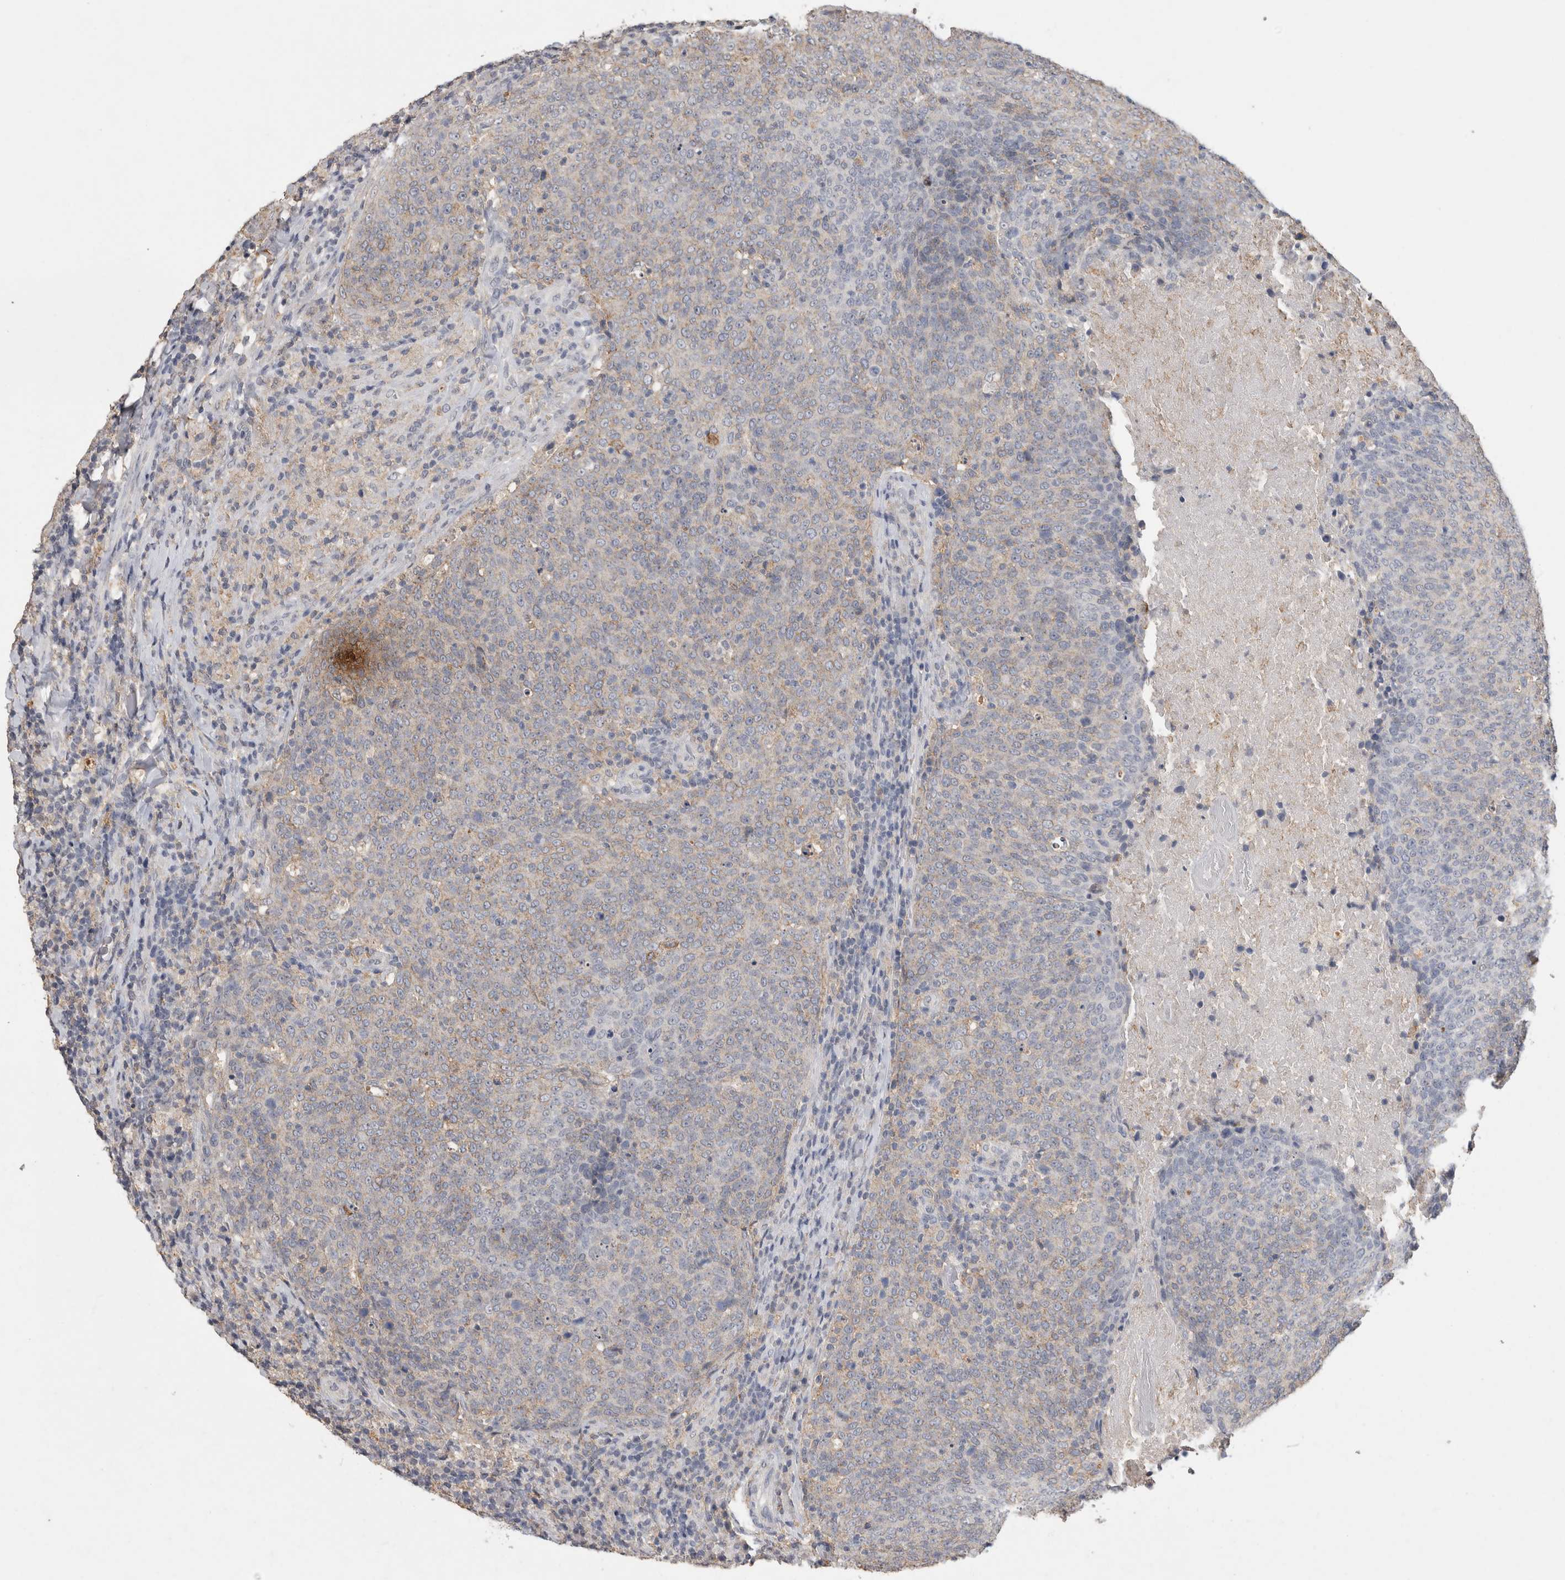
{"staining": {"intensity": "weak", "quantity": "<25%", "location": "cytoplasmic/membranous"}, "tissue": "head and neck cancer", "cell_type": "Tumor cells", "image_type": "cancer", "snomed": [{"axis": "morphology", "description": "Squamous cell carcinoma, NOS"}, {"axis": "morphology", "description": "Squamous cell carcinoma, metastatic, NOS"}, {"axis": "topography", "description": "Lymph node"}, {"axis": "topography", "description": "Head-Neck"}], "caption": "Immunohistochemistry (IHC) image of neoplastic tissue: human head and neck cancer (metastatic squamous cell carcinoma) stained with DAB exhibits no significant protein staining in tumor cells.", "gene": "CNTFR", "patient": {"sex": "male", "age": 62}}